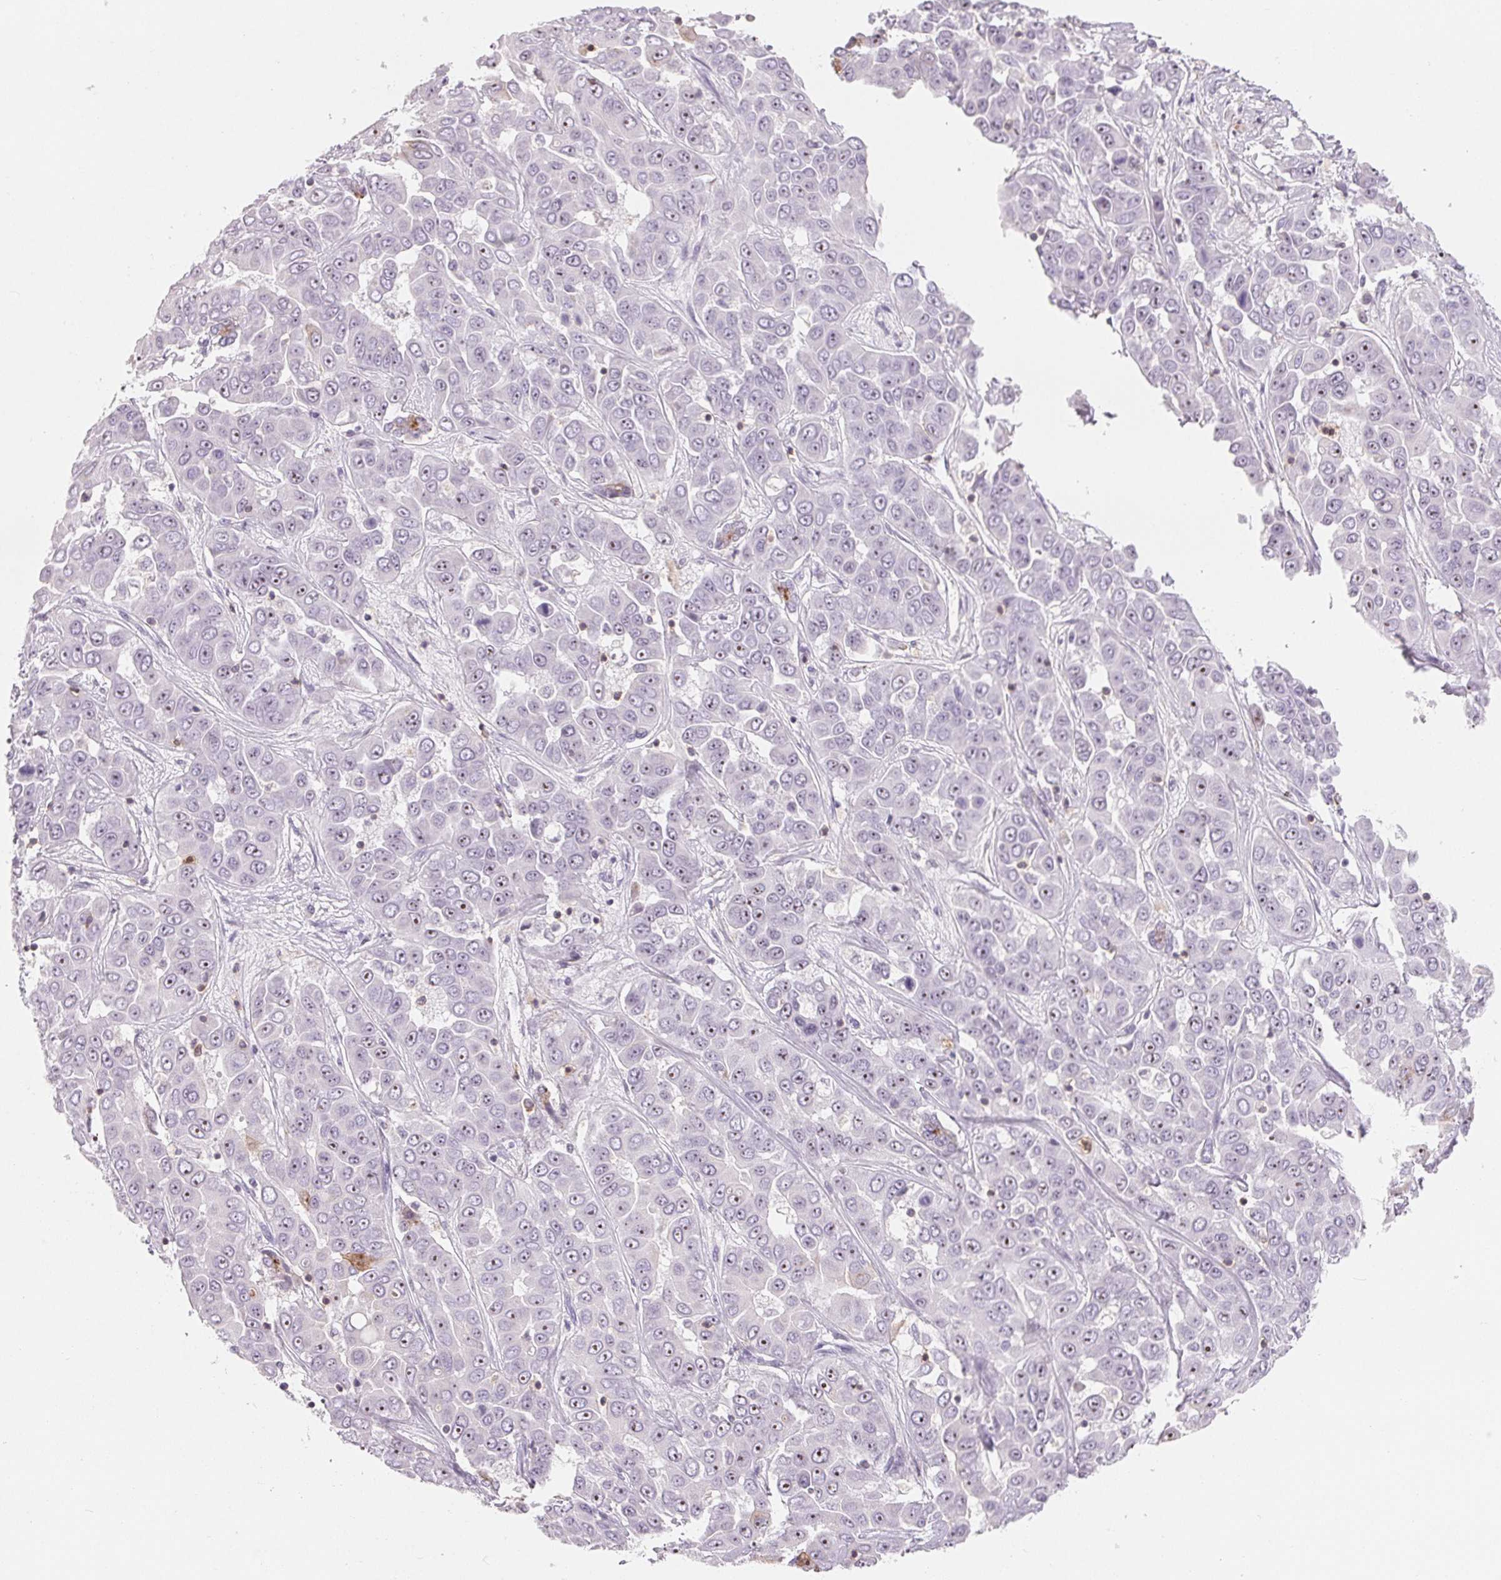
{"staining": {"intensity": "weak", "quantity": "<25%", "location": "cytoplasmic/membranous,nuclear"}, "tissue": "liver cancer", "cell_type": "Tumor cells", "image_type": "cancer", "snomed": [{"axis": "morphology", "description": "Cholangiocarcinoma"}, {"axis": "topography", "description": "Liver"}], "caption": "This is a micrograph of immunohistochemistry (IHC) staining of liver cholangiocarcinoma, which shows no positivity in tumor cells.", "gene": "CD69", "patient": {"sex": "female", "age": 52}}